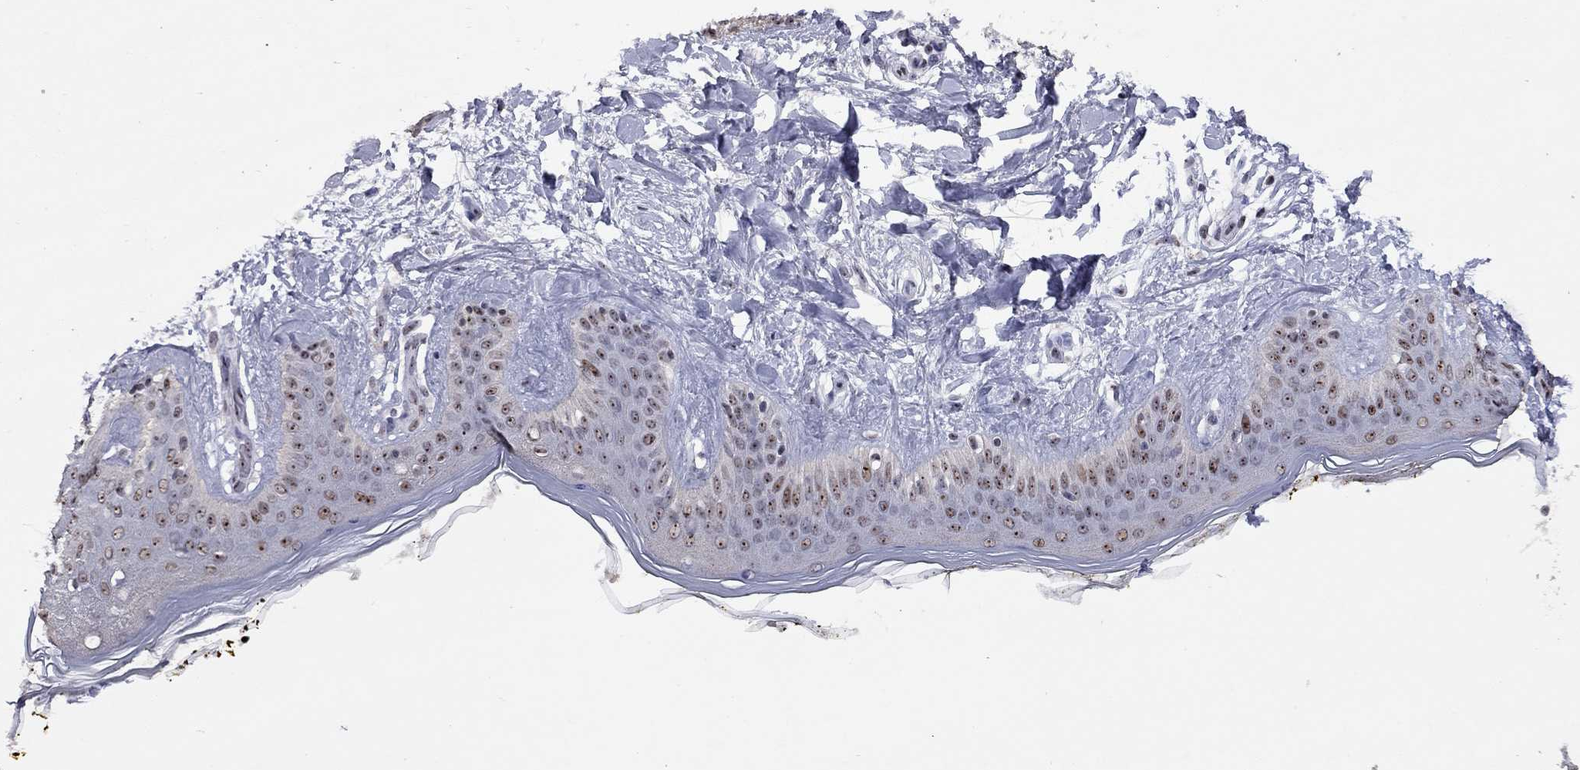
{"staining": {"intensity": "negative", "quantity": "none", "location": "none"}, "tissue": "skin", "cell_type": "Fibroblasts", "image_type": "normal", "snomed": [{"axis": "morphology", "description": "Normal tissue, NOS"}, {"axis": "topography", "description": "Skin"}], "caption": "Fibroblasts are negative for brown protein staining in unremarkable skin. (DAB (3,3'-diaminobenzidine) immunohistochemistry with hematoxylin counter stain).", "gene": "SPOUT1", "patient": {"sex": "female", "age": 34}}